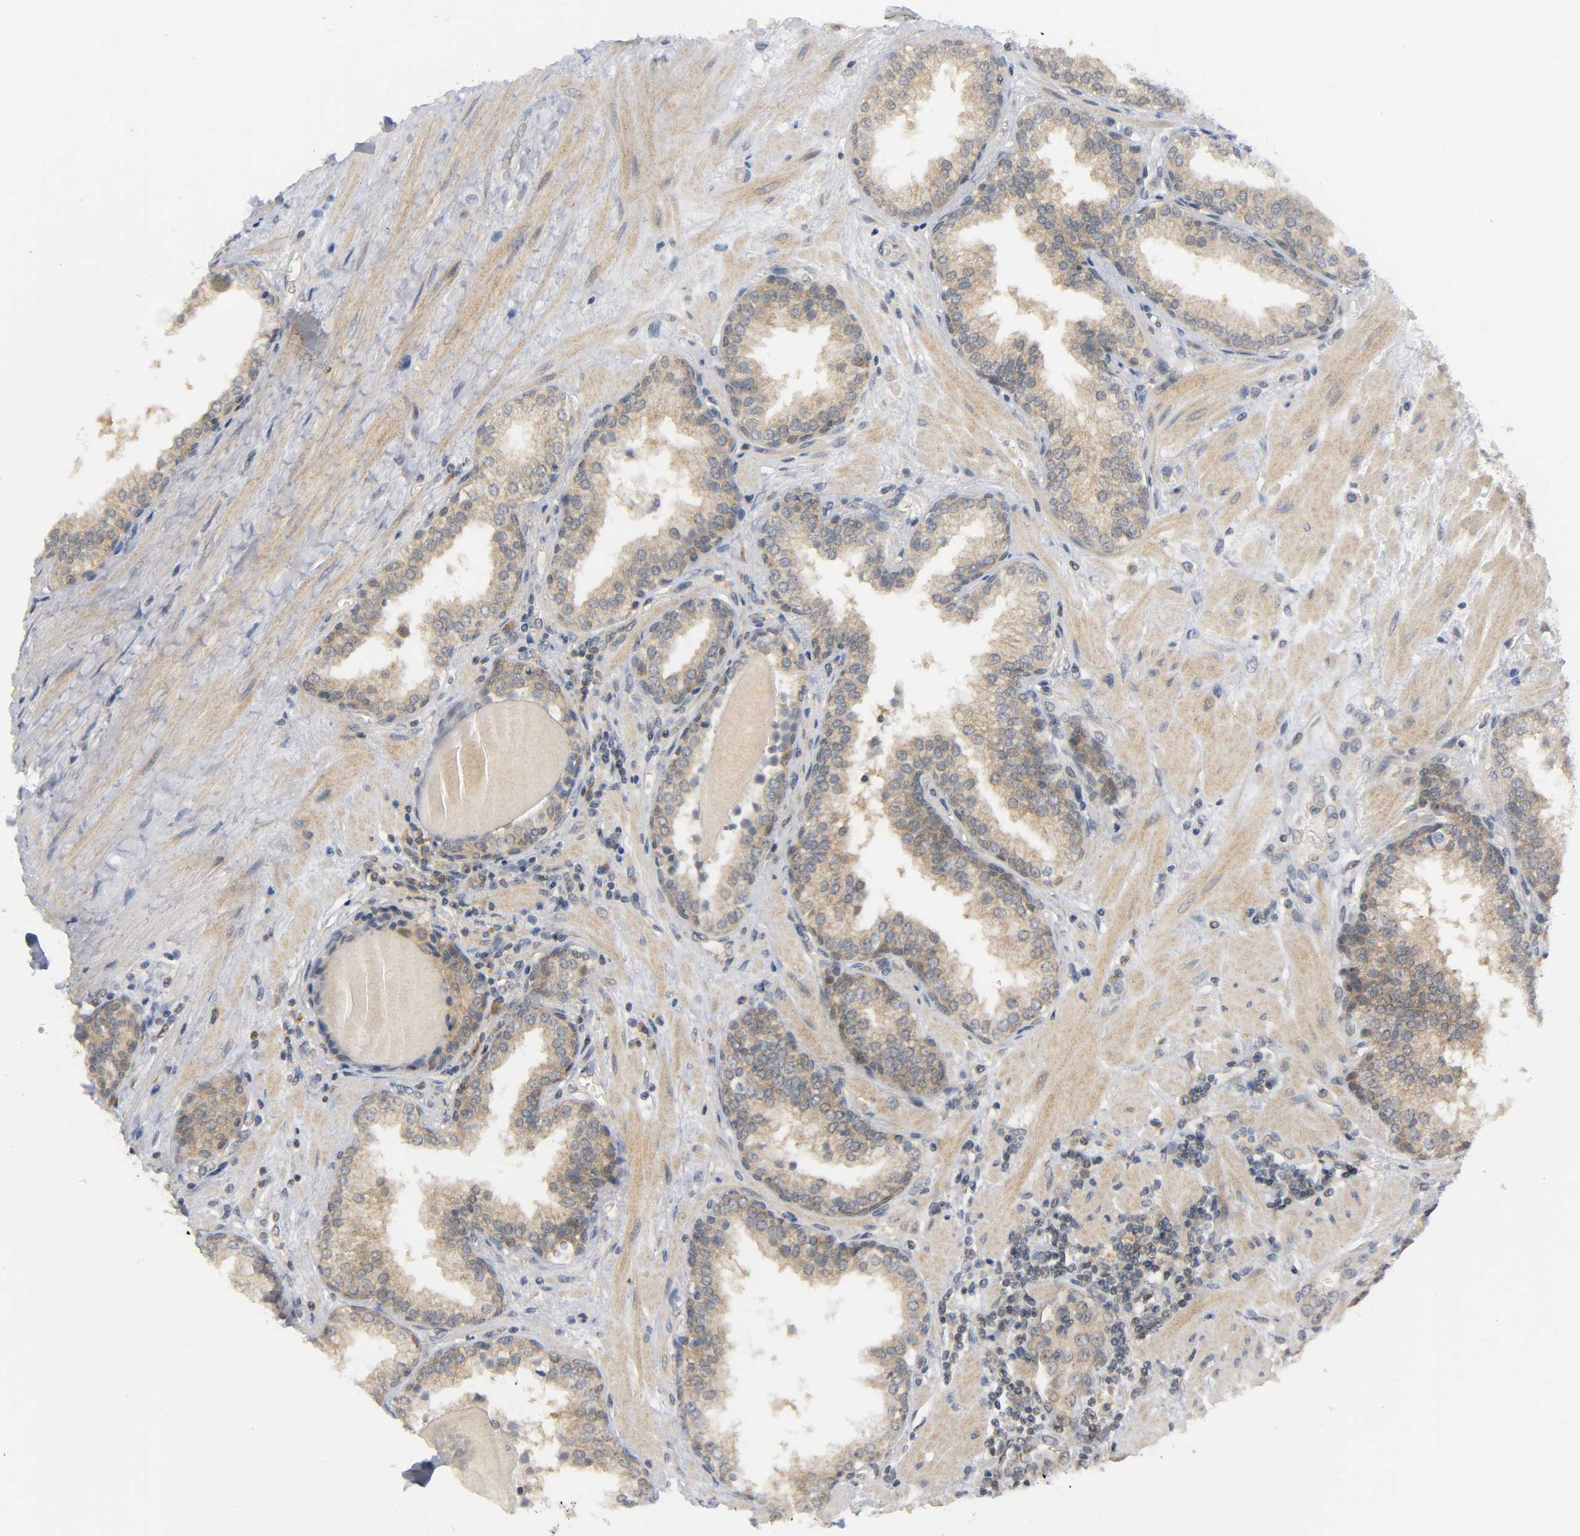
{"staining": {"intensity": "weak", "quantity": ">75%", "location": "cytoplasmic/membranous"}, "tissue": "prostate", "cell_type": "Glandular cells", "image_type": "normal", "snomed": [{"axis": "morphology", "description": "Normal tissue, NOS"}, {"axis": "topography", "description": "Prostate"}], "caption": "DAB immunohistochemical staining of unremarkable human prostate shows weak cytoplasmic/membranous protein expression in approximately >75% of glandular cells. The protein of interest is shown in brown color, while the nuclei are stained blue.", "gene": "MAPK8", "patient": {"sex": "male", "age": 51}}